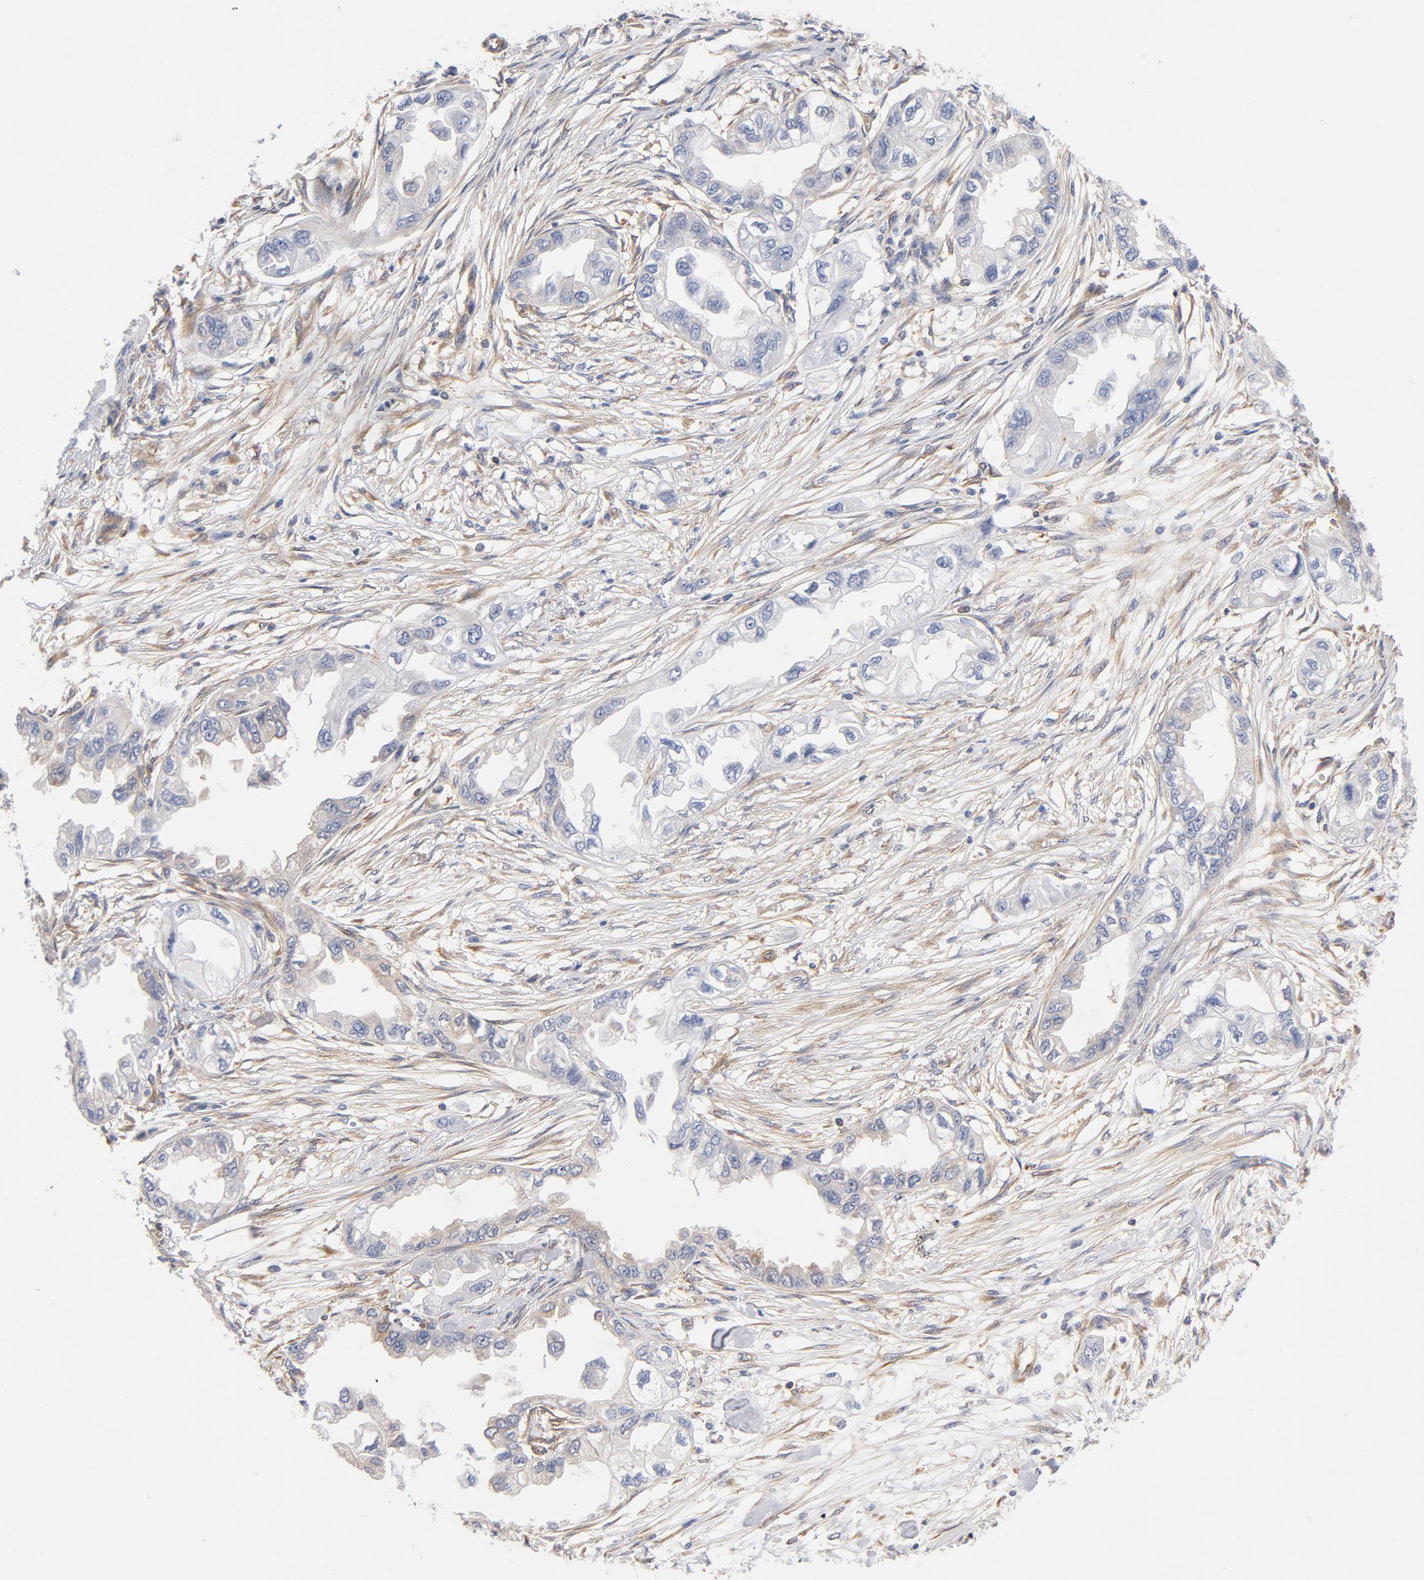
{"staining": {"intensity": "negative", "quantity": "none", "location": "none"}, "tissue": "endometrial cancer", "cell_type": "Tumor cells", "image_type": "cancer", "snomed": [{"axis": "morphology", "description": "Adenocarcinoma, NOS"}, {"axis": "topography", "description": "Endometrium"}], "caption": "Micrograph shows no protein staining in tumor cells of endometrial cancer tissue.", "gene": "ASMTL", "patient": {"sex": "female", "age": 67}}